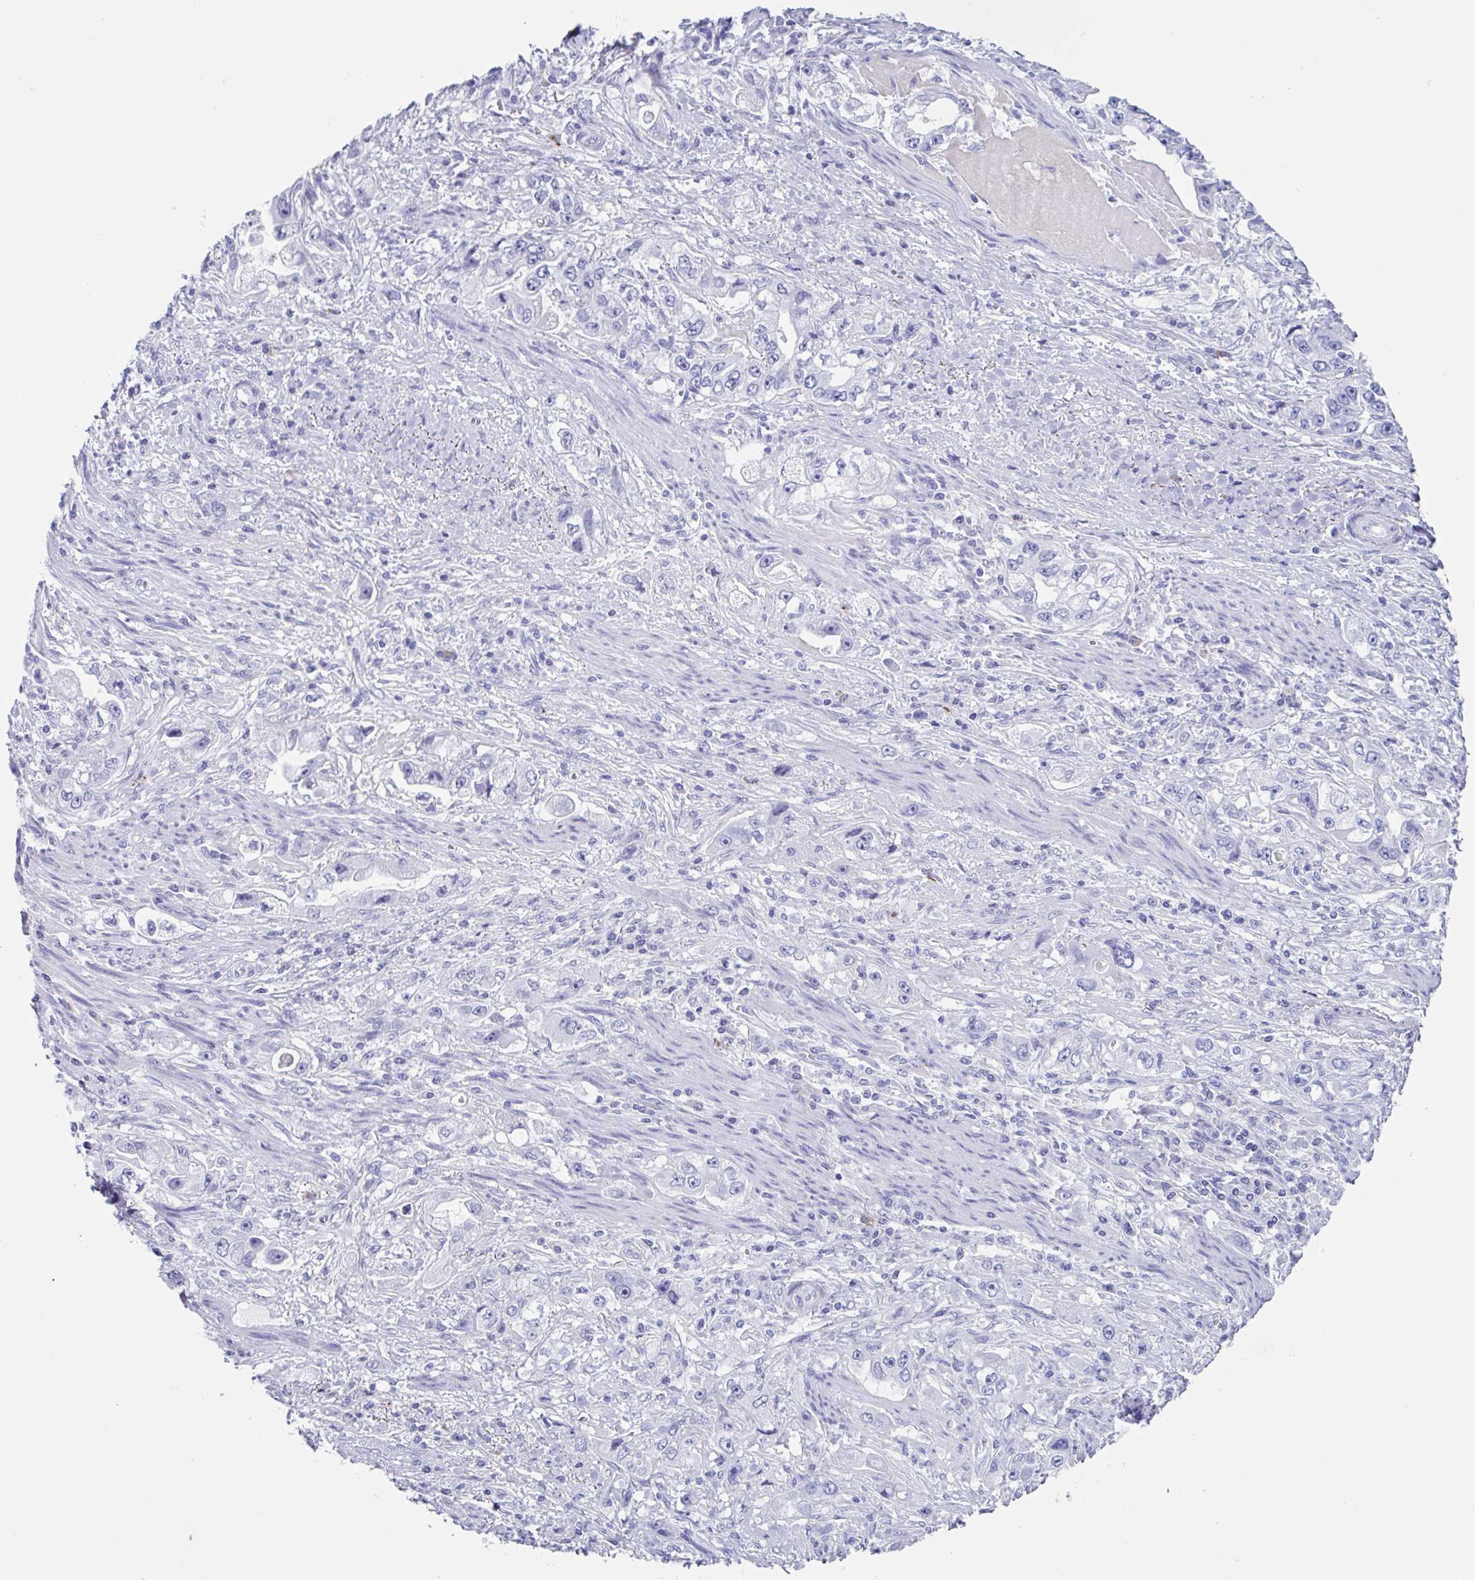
{"staining": {"intensity": "negative", "quantity": "none", "location": "none"}, "tissue": "stomach cancer", "cell_type": "Tumor cells", "image_type": "cancer", "snomed": [{"axis": "morphology", "description": "Adenocarcinoma, NOS"}, {"axis": "topography", "description": "Stomach, lower"}], "caption": "IHC histopathology image of neoplastic tissue: adenocarcinoma (stomach) stained with DAB displays no significant protein positivity in tumor cells. (Brightfield microscopy of DAB (3,3'-diaminobenzidine) immunohistochemistry (IHC) at high magnification).", "gene": "USP35", "patient": {"sex": "female", "age": 93}}